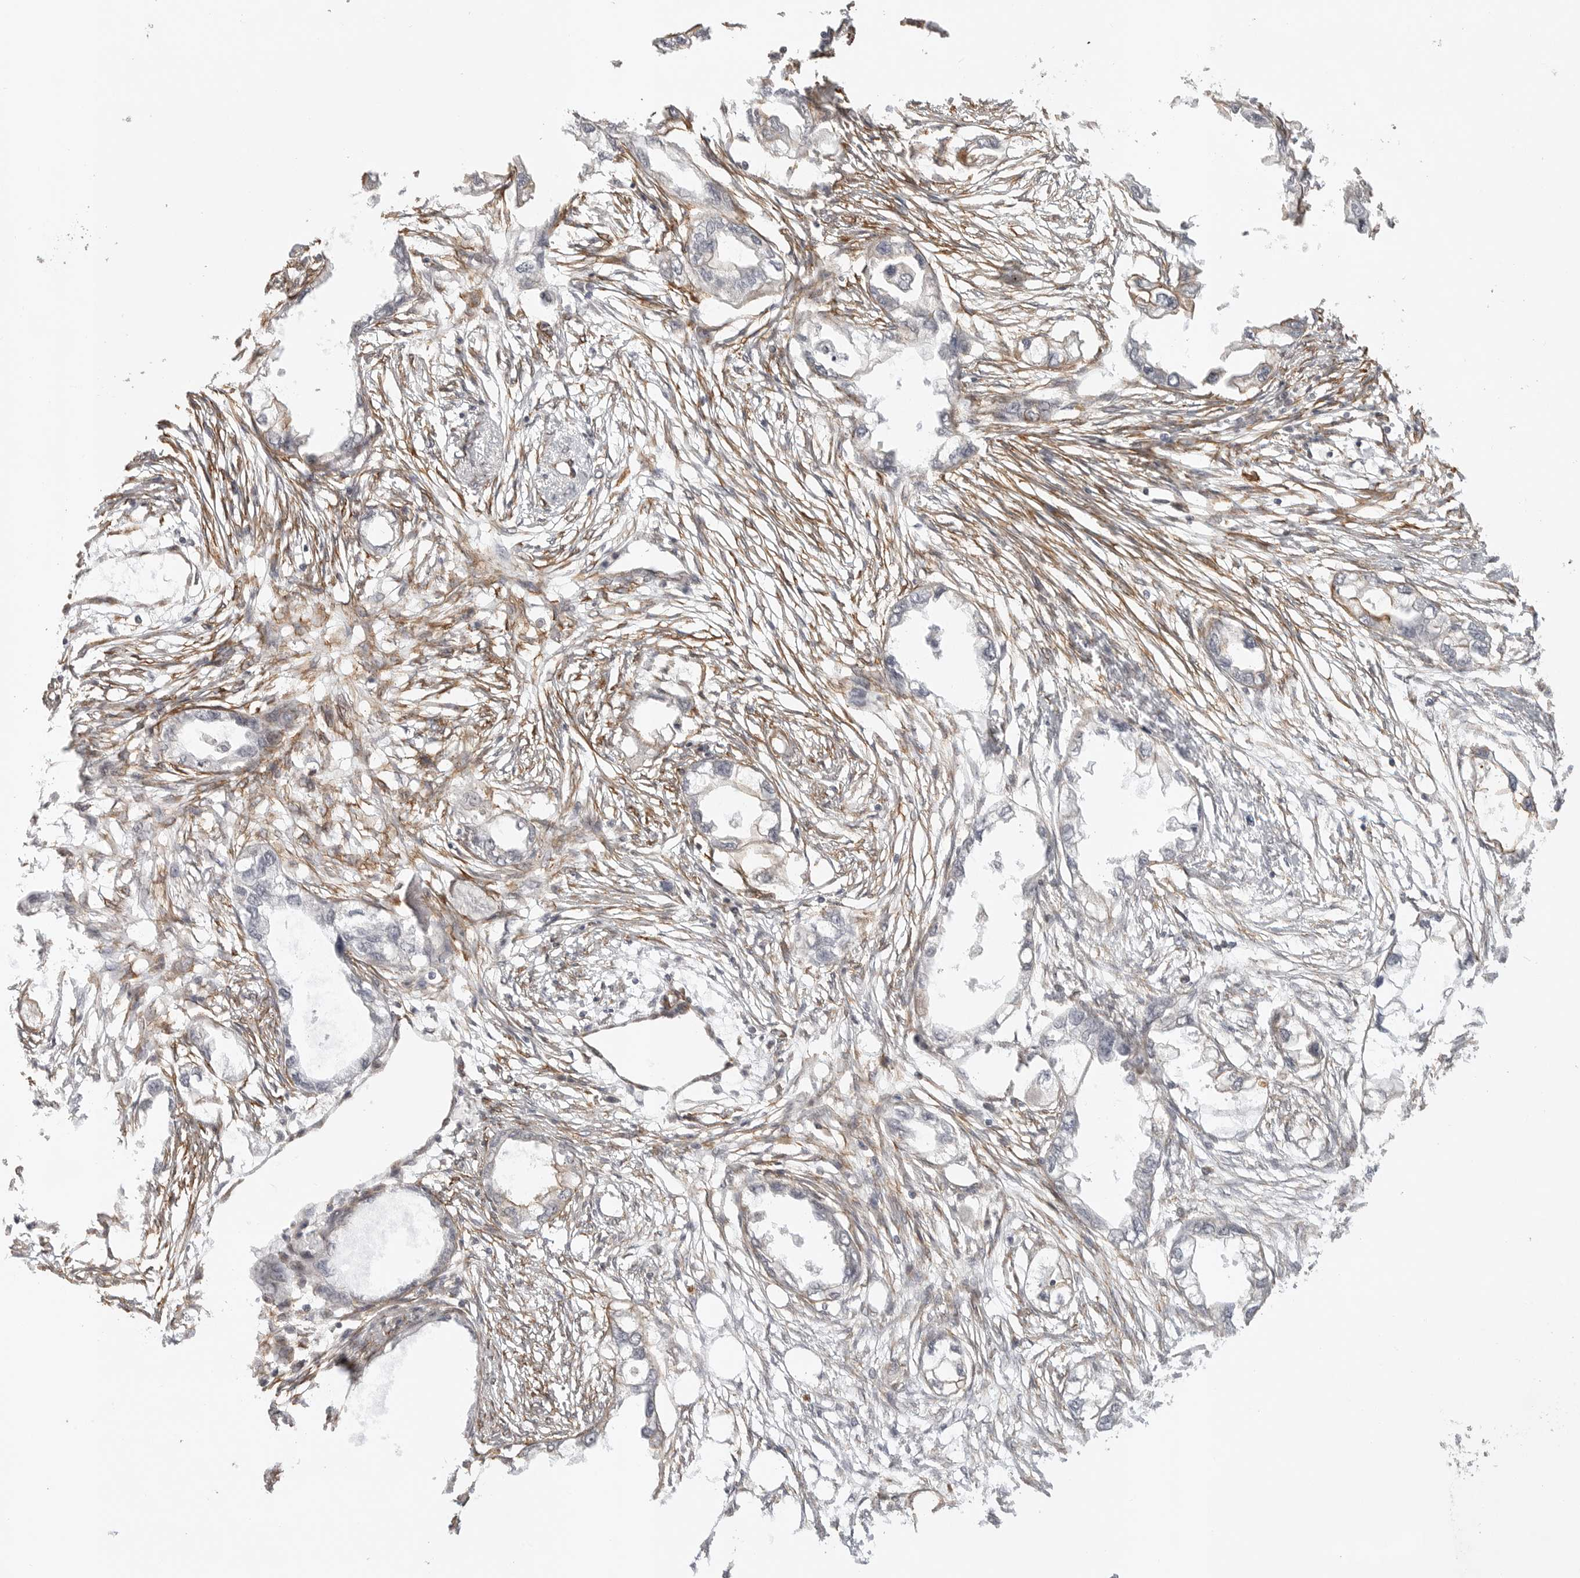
{"staining": {"intensity": "negative", "quantity": "none", "location": "none"}, "tissue": "endometrial cancer", "cell_type": "Tumor cells", "image_type": "cancer", "snomed": [{"axis": "morphology", "description": "Adenocarcinoma, NOS"}, {"axis": "morphology", "description": "Adenocarcinoma, metastatic, NOS"}, {"axis": "topography", "description": "Adipose tissue"}, {"axis": "topography", "description": "Endometrium"}], "caption": "Immunohistochemistry (IHC) micrograph of human endometrial cancer (metastatic adenocarcinoma) stained for a protein (brown), which demonstrates no staining in tumor cells.", "gene": "ATOH7", "patient": {"sex": "female", "age": 67}}